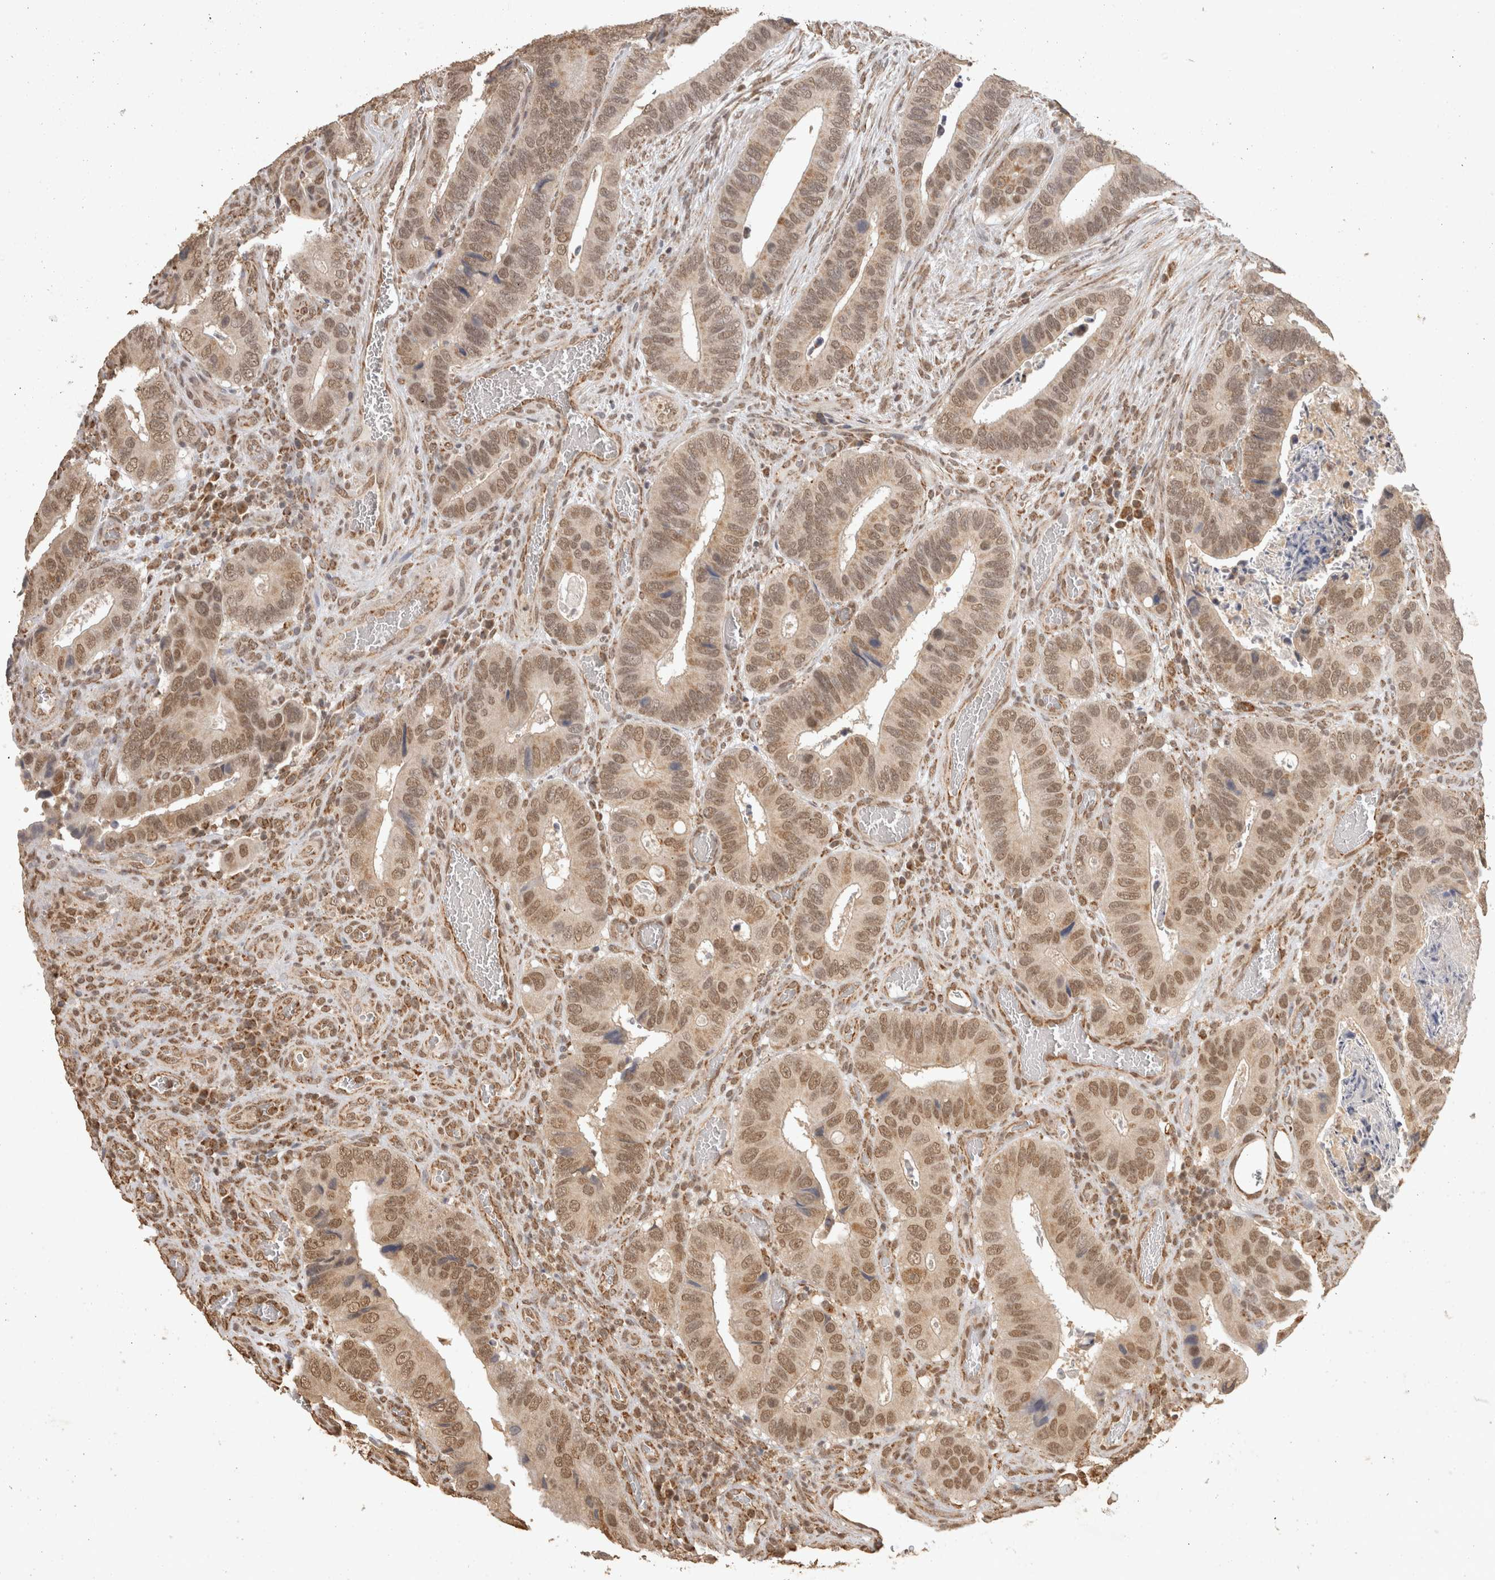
{"staining": {"intensity": "moderate", "quantity": ">75%", "location": "nuclear"}, "tissue": "colorectal cancer", "cell_type": "Tumor cells", "image_type": "cancer", "snomed": [{"axis": "morphology", "description": "Adenocarcinoma, NOS"}, {"axis": "topography", "description": "Colon"}], "caption": "This histopathology image displays immunohistochemistry (IHC) staining of human colorectal cancer (adenocarcinoma), with medium moderate nuclear staining in about >75% of tumor cells.", "gene": "BNIP3L", "patient": {"sex": "male", "age": 72}}